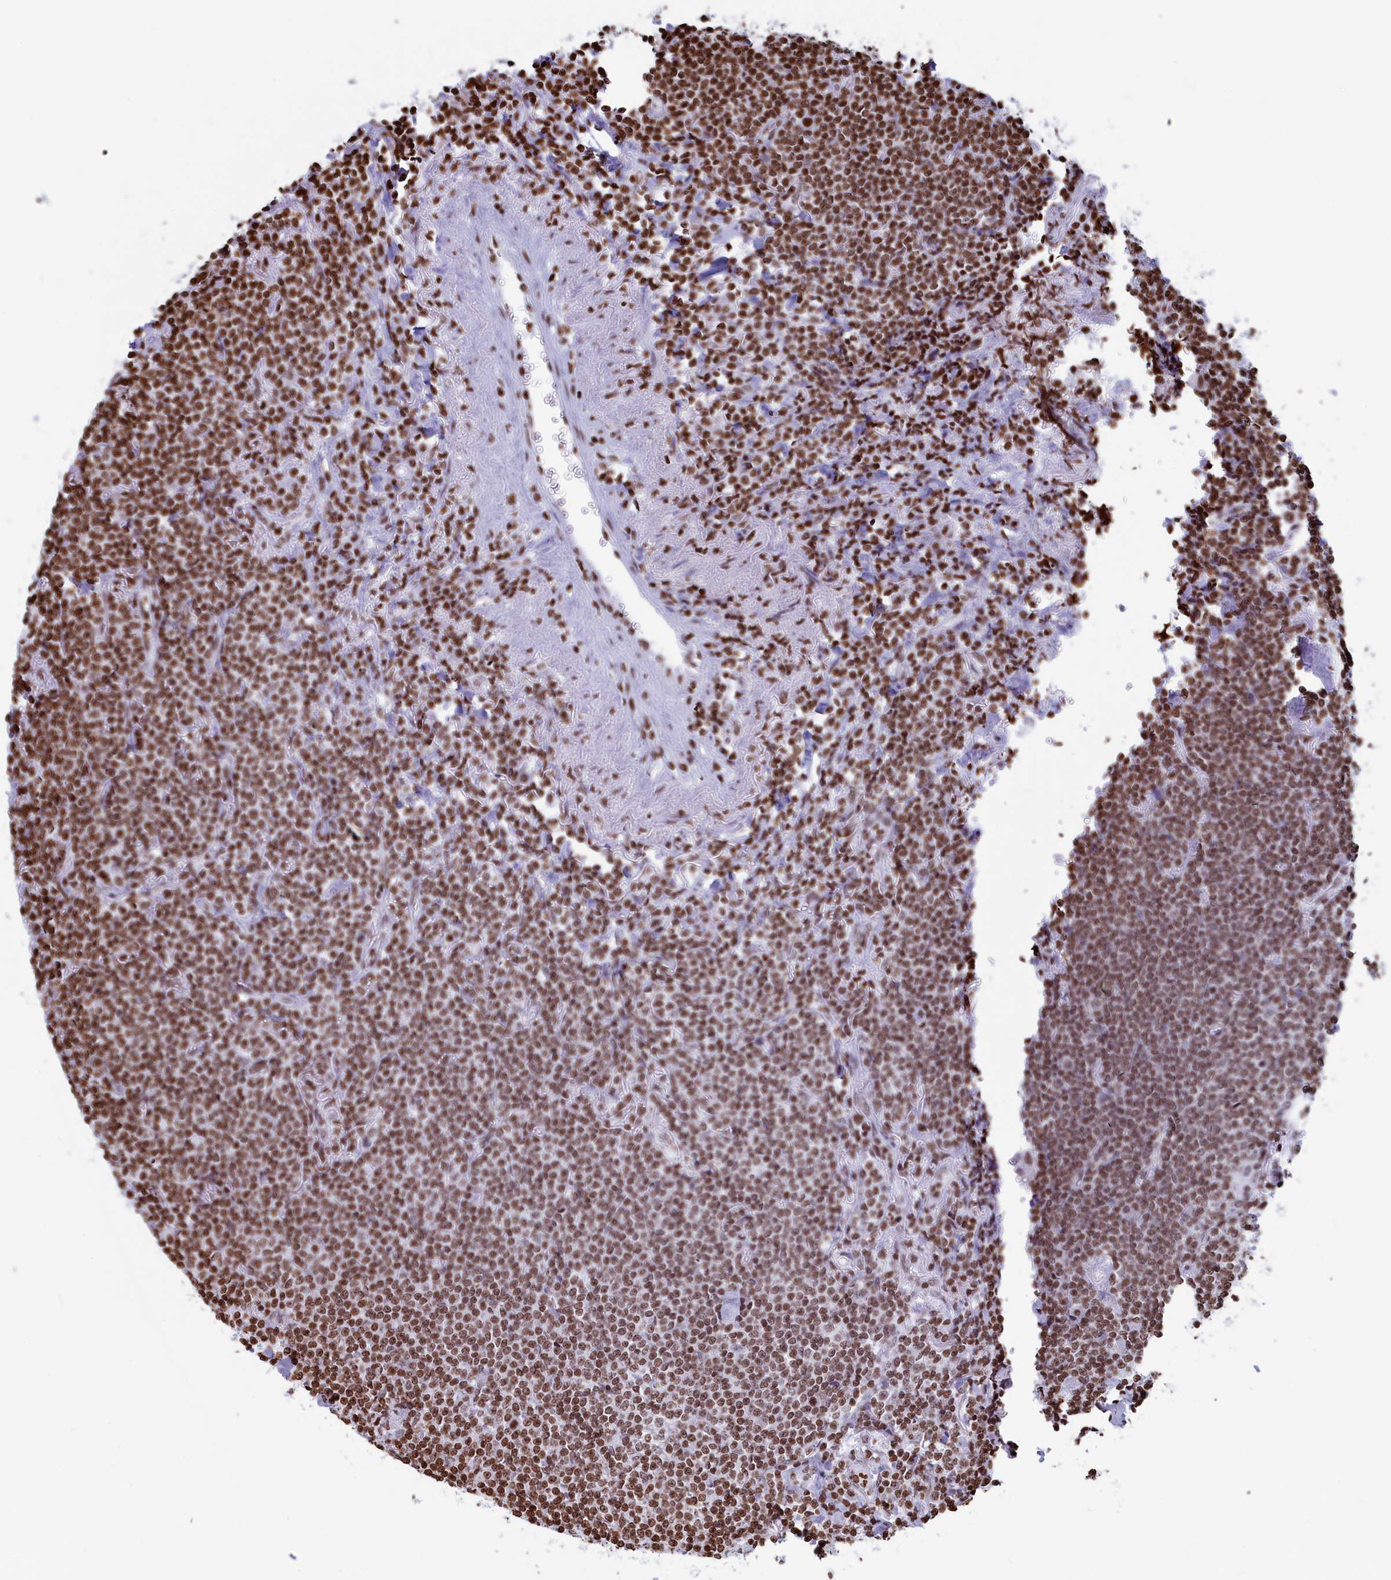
{"staining": {"intensity": "moderate", "quantity": ">75%", "location": "nuclear"}, "tissue": "lymphoma", "cell_type": "Tumor cells", "image_type": "cancer", "snomed": [{"axis": "morphology", "description": "Malignant lymphoma, non-Hodgkin's type, Low grade"}, {"axis": "topography", "description": "Lung"}], "caption": "Low-grade malignant lymphoma, non-Hodgkin's type was stained to show a protein in brown. There is medium levels of moderate nuclear staining in about >75% of tumor cells. The staining was performed using DAB to visualize the protein expression in brown, while the nuclei were stained in blue with hematoxylin (Magnification: 20x).", "gene": "APOBEC3A", "patient": {"sex": "female", "age": 71}}